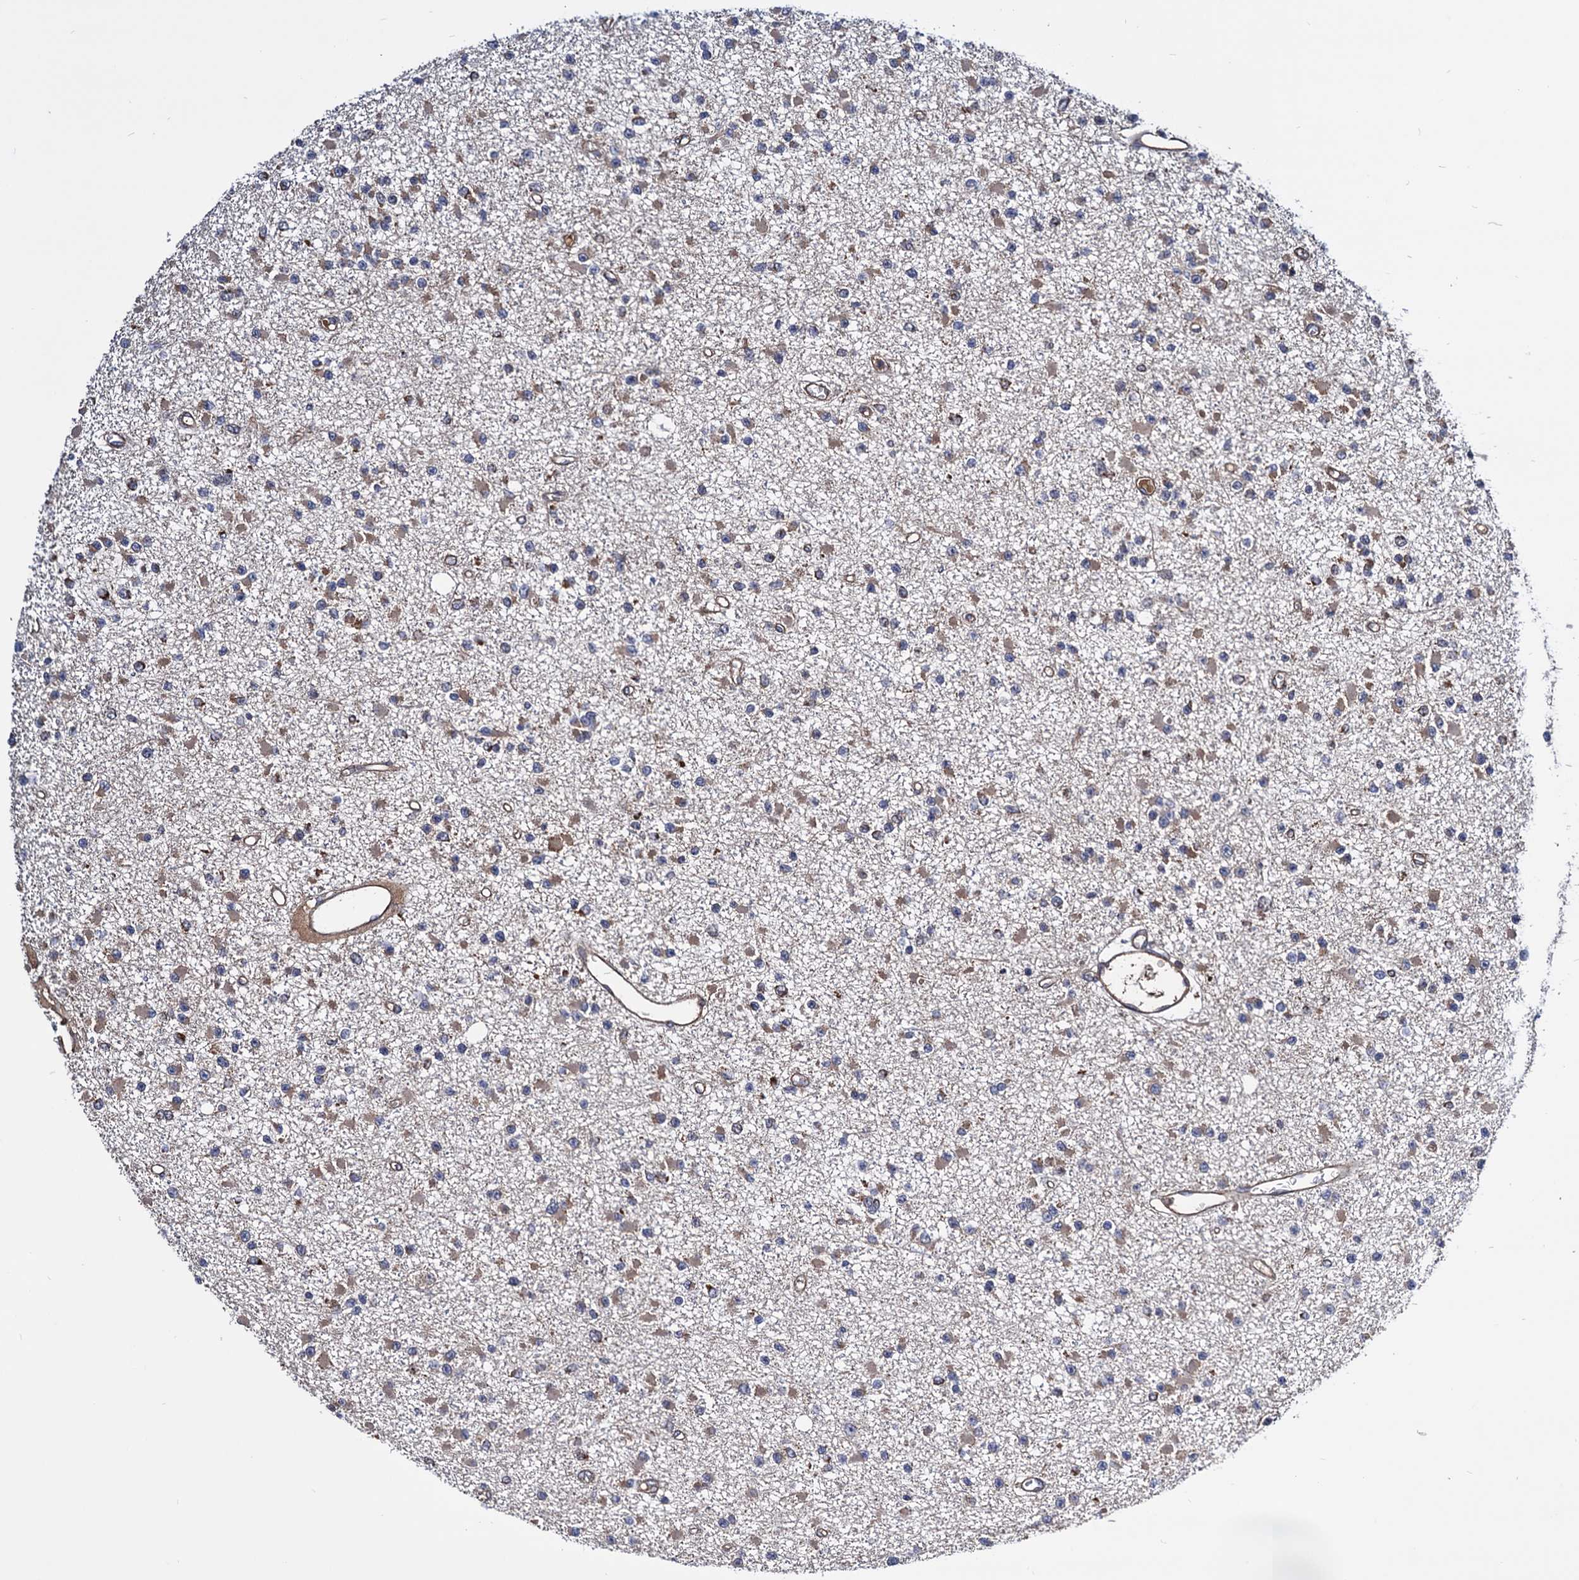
{"staining": {"intensity": "weak", "quantity": "25%-75%", "location": "cytoplasmic/membranous"}, "tissue": "glioma", "cell_type": "Tumor cells", "image_type": "cancer", "snomed": [{"axis": "morphology", "description": "Glioma, malignant, Low grade"}, {"axis": "topography", "description": "Brain"}], "caption": "Glioma tissue reveals weak cytoplasmic/membranous positivity in approximately 25%-75% of tumor cells", "gene": "MRPL42", "patient": {"sex": "female", "age": 22}}